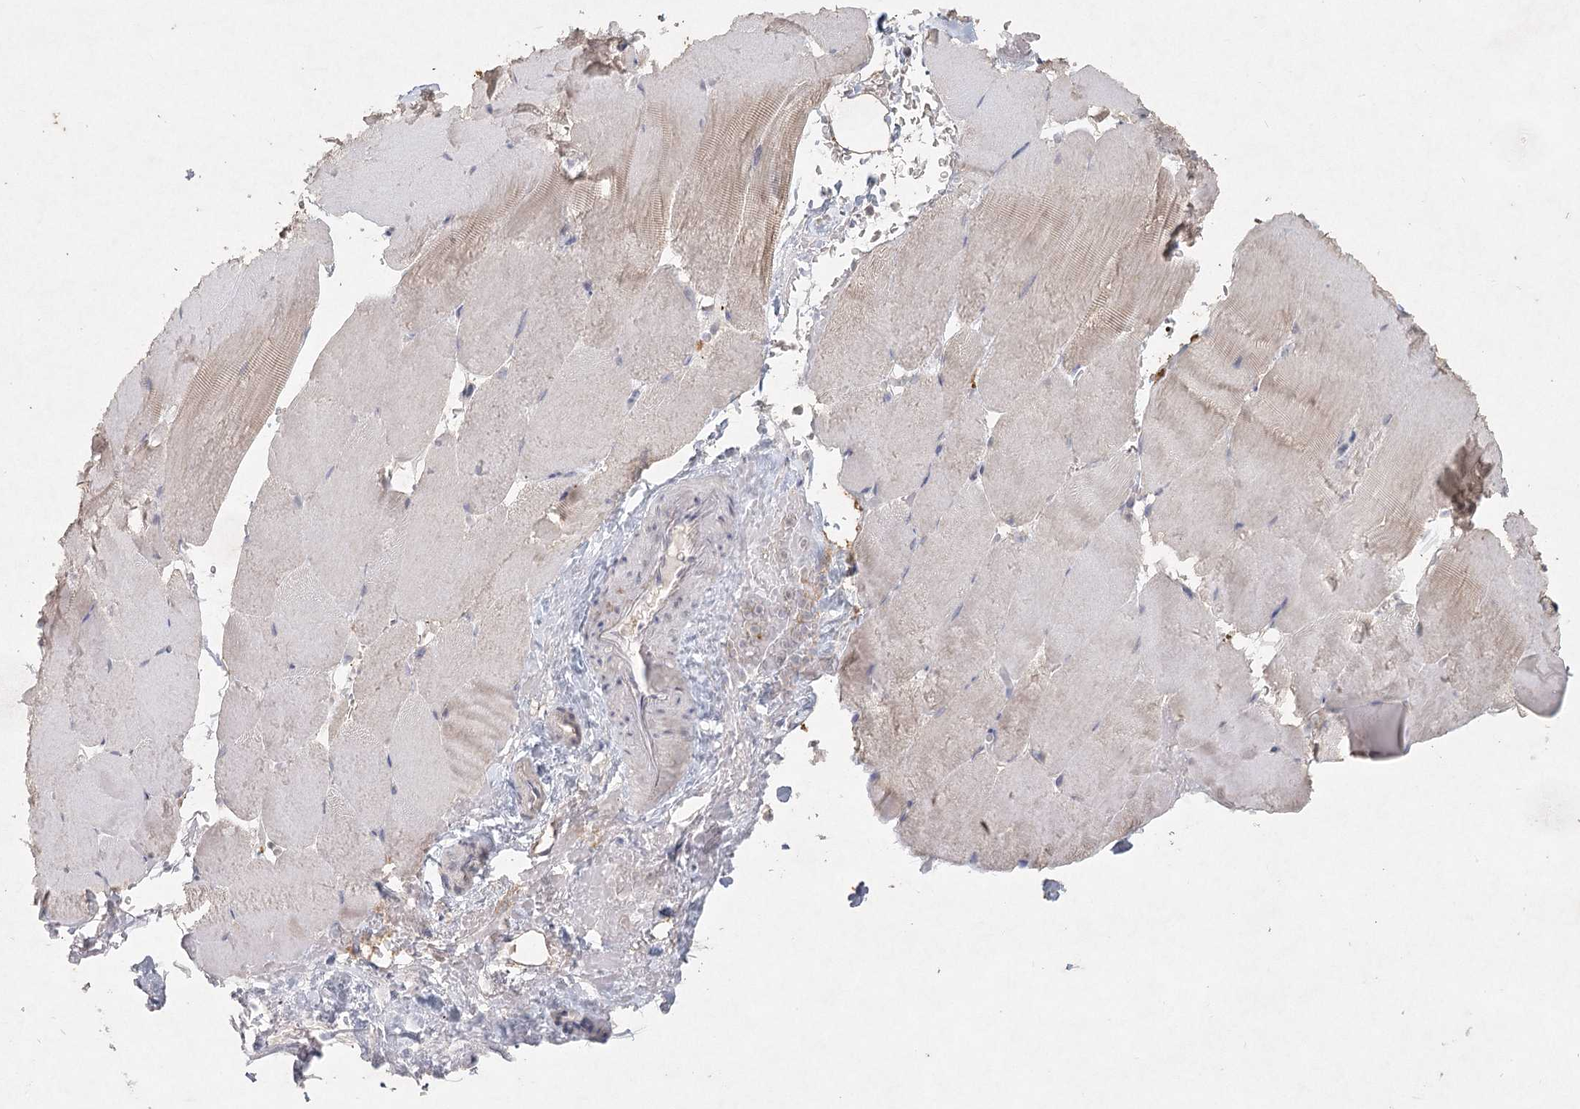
{"staining": {"intensity": "weak", "quantity": "<25%", "location": "cytoplasmic/membranous"}, "tissue": "skeletal muscle", "cell_type": "Myocytes", "image_type": "normal", "snomed": [{"axis": "morphology", "description": "Normal tissue, NOS"}, {"axis": "topography", "description": "Skeletal muscle"}, {"axis": "topography", "description": "Parathyroid gland"}], "caption": "This photomicrograph is of normal skeletal muscle stained with IHC to label a protein in brown with the nuclei are counter-stained blue. There is no staining in myocytes.", "gene": "ARSI", "patient": {"sex": "female", "age": 37}}